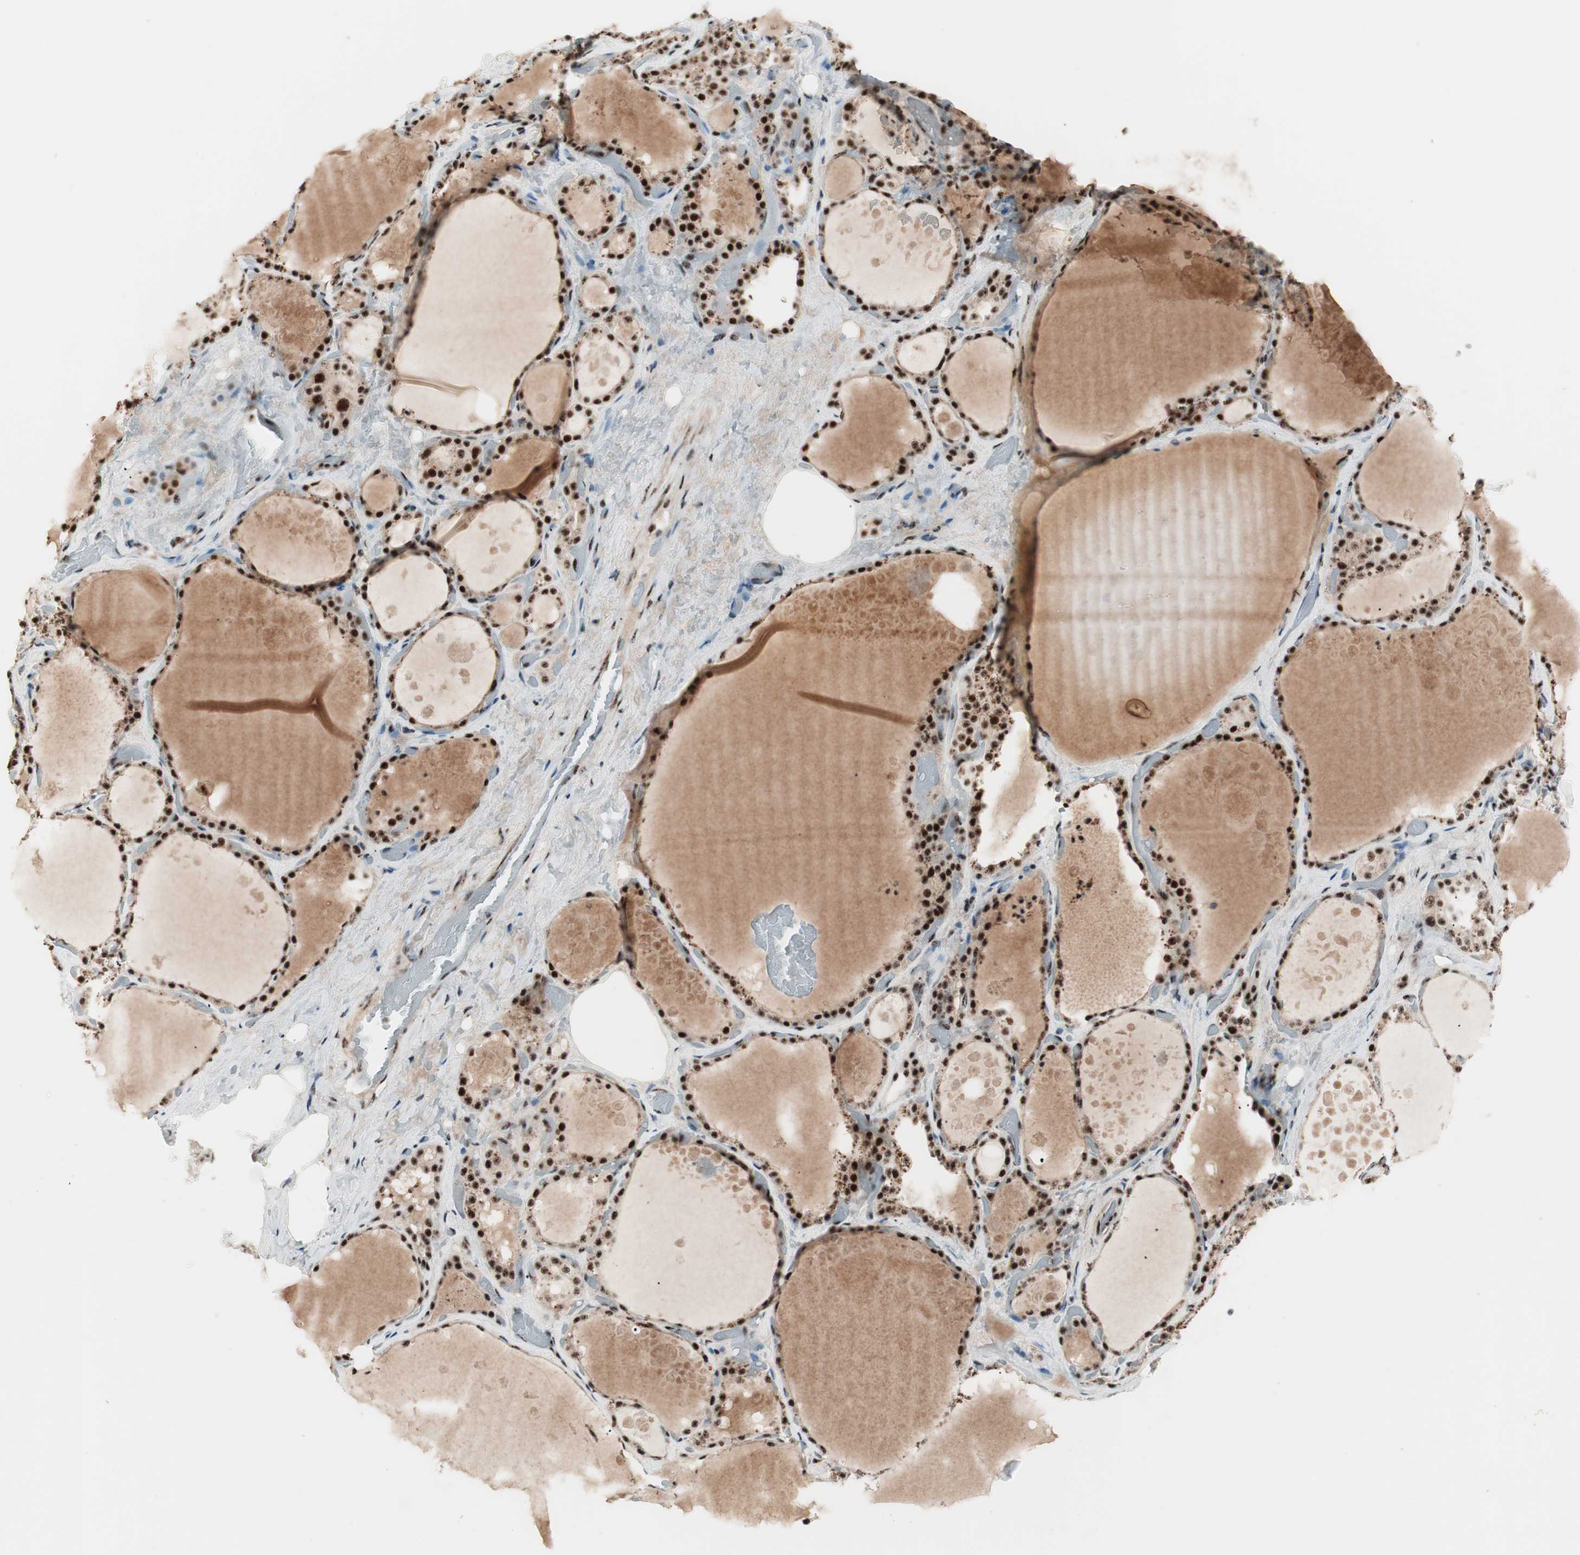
{"staining": {"intensity": "strong", "quantity": ">75%", "location": "nuclear"}, "tissue": "thyroid gland", "cell_type": "Glandular cells", "image_type": "normal", "snomed": [{"axis": "morphology", "description": "Normal tissue, NOS"}, {"axis": "topography", "description": "Thyroid gland"}], "caption": "Immunohistochemistry of normal human thyroid gland reveals high levels of strong nuclear staining in approximately >75% of glandular cells.", "gene": "NR5A2", "patient": {"sex": "male", "age": 61}}